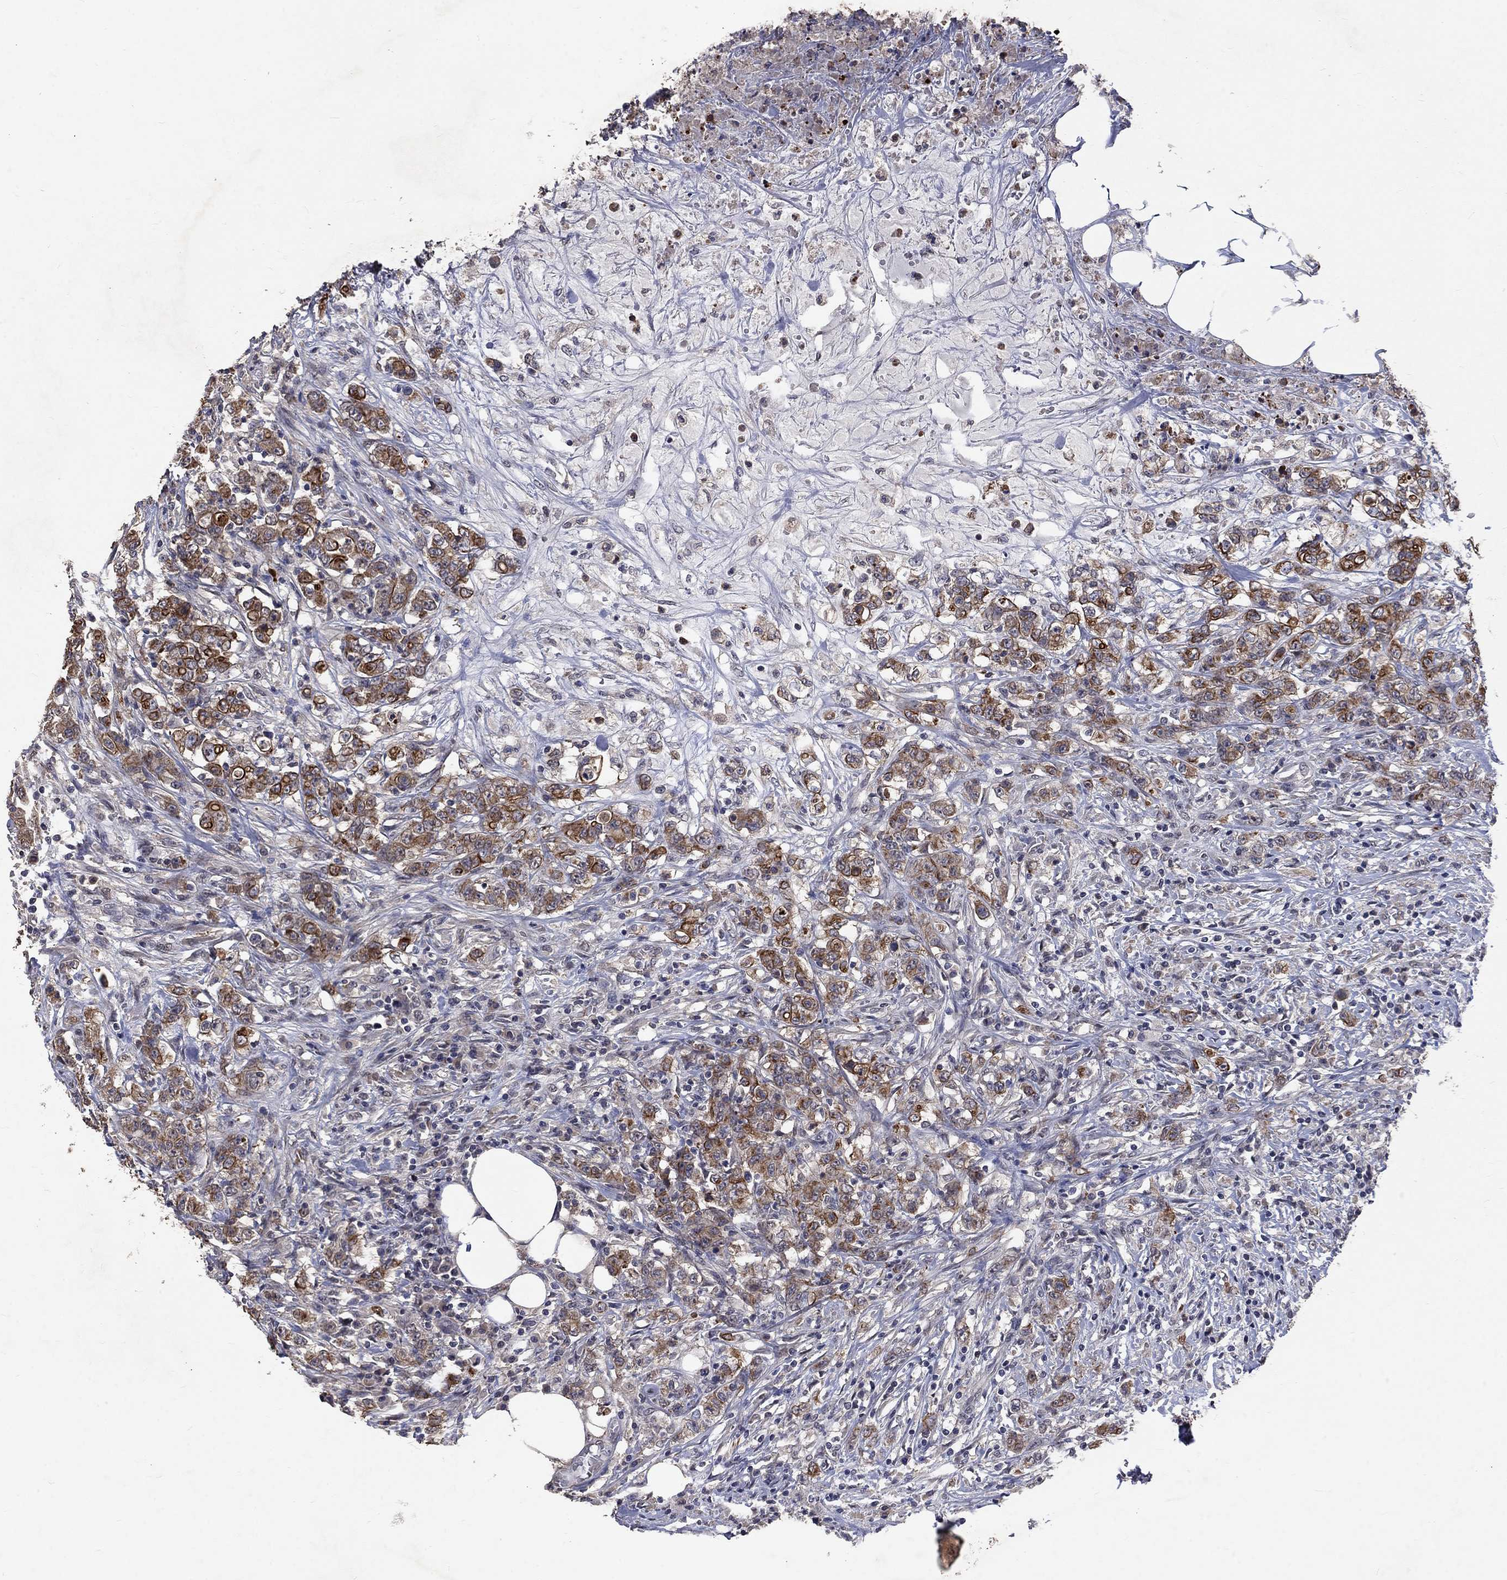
{"staining": {"intensity": "moderate", "quantity": "<25%", "location": "cytoplasmic/membranous"}, "tissue": "colorectal cancer", "cell_type": "Tumor cells", "image_type": "cancer", "snomed": [{"axis": "morphology", "description": "Adenocarcinoma, NOS"}, {"axis": "topography", "description": "Colon"}], "caption": "An image of colorectal cancer stained for a protein reveals moderate cytoplasmic/membranous brown staining in tumor cells.", "gene": "CHST5", "patient": {"sex": "female", "age": 48}}